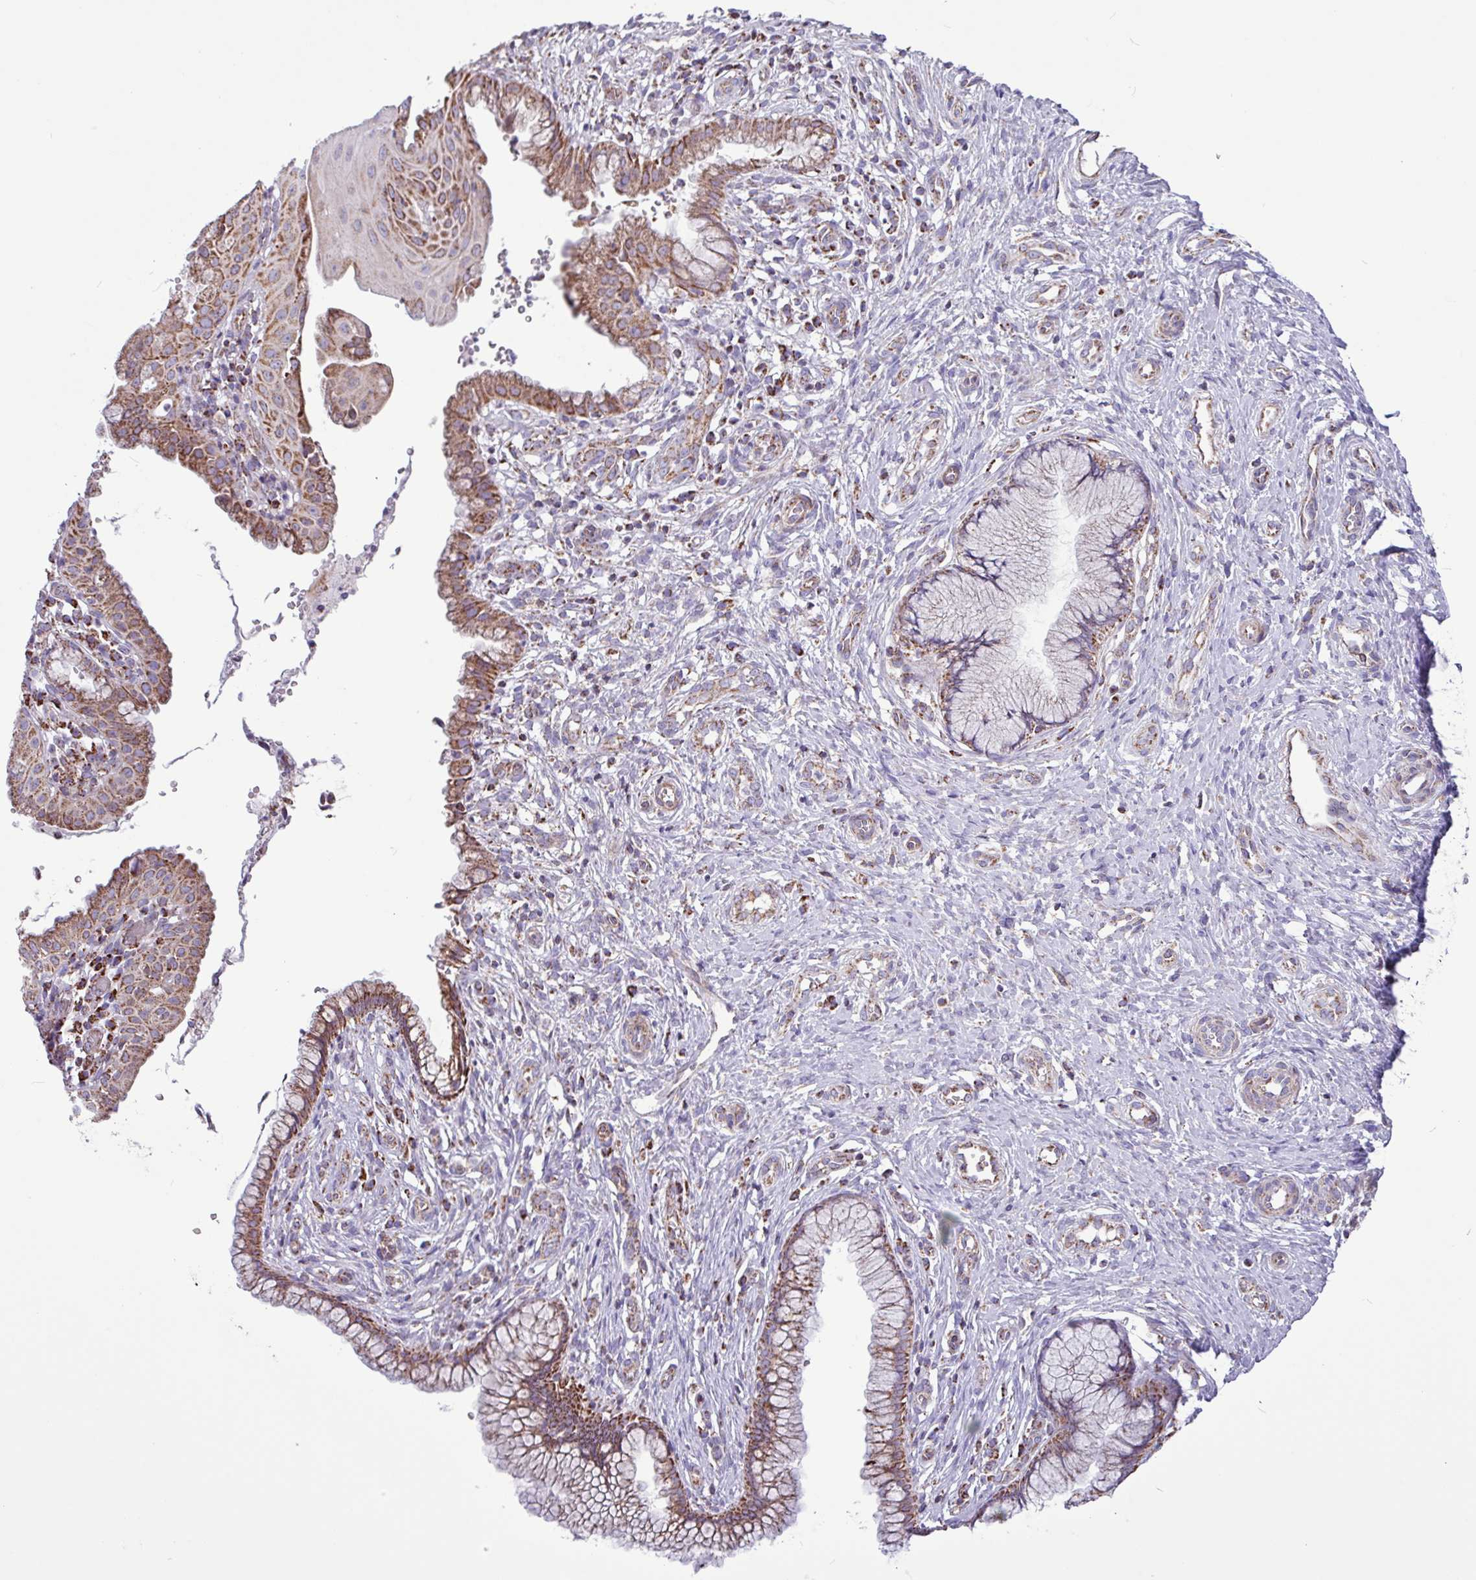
{"staining": {"intensity": "moderate", "quantity": ">75%", "location": "cytoplasmic/membranous"}, "tissue": "cervix", "cell_type": "Glandular cells", "image_type": "normal", "snomed": [{"axis": "morphology", "description": "Normal tissue, NOS"}, {"axis": "topography", "description": "Cervix"}], "caption": "Cervix stained with DAB (3,3'-diaminobenzidine) IHC reveals medium levels of moderate cytoplasmic/membranous staining in about >75% of glandular cells.", "gene": "RTL3", "patient": {"sex": "female", "age": 36}}